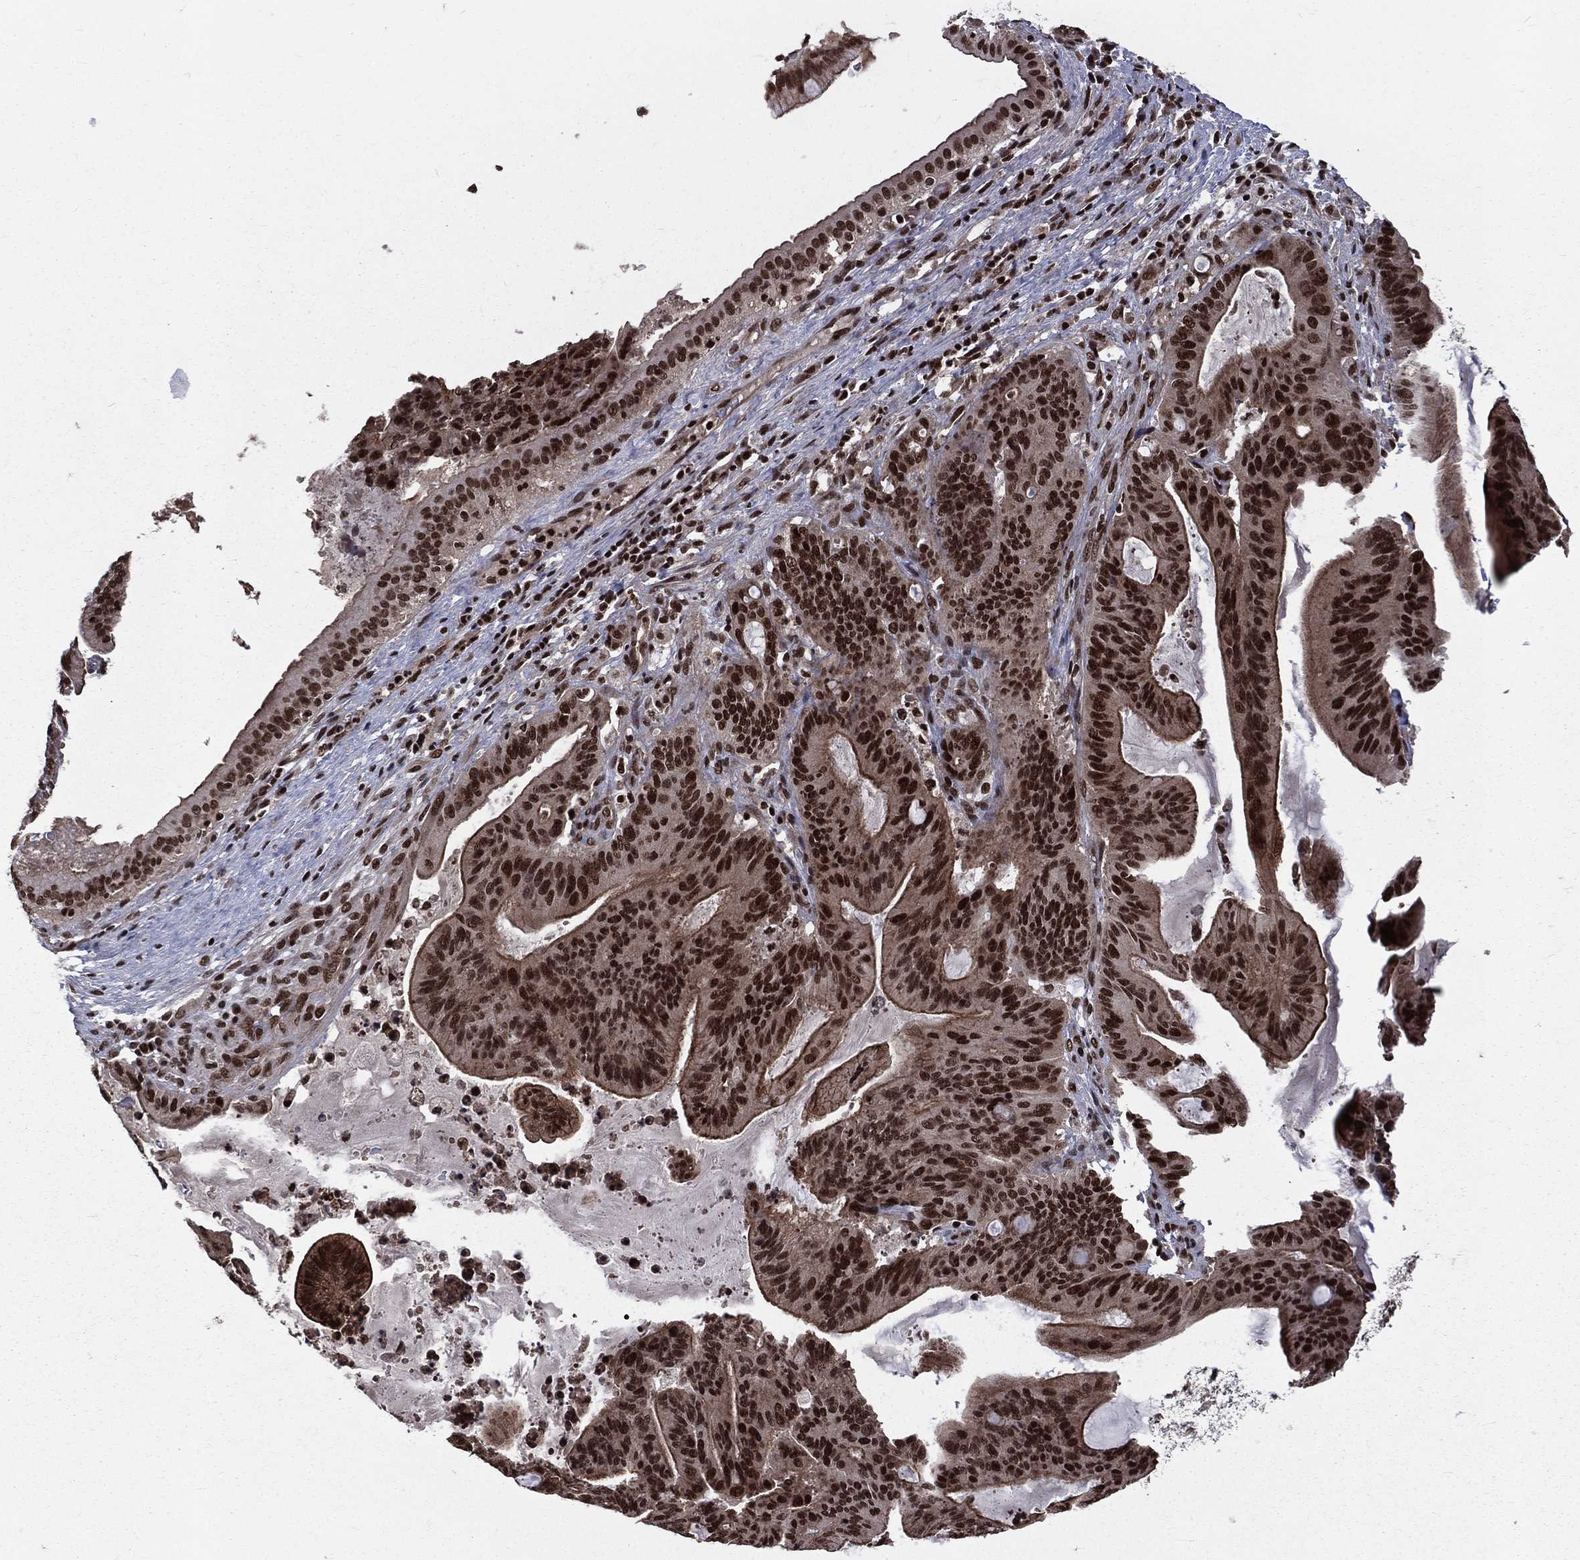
{"staining": {"intensity": "strong", "quantity": ">75%", "location": "nuclear"}, "tissue": "liver cancer", "cell_type": "Tumor cells", "image_type": "cancer", "snomed": [{"axis": "morphology", "description": "Cholangiocarcinoma"}, {"axis": "topography", "description": "Liver"}], "caption": "This image shows liver cancer (cholangiocarcinoma) stained with immunohistochemistry to label a protein in brown. The nuclear of tumor cells show strong positivity for the protein. Nuclei are counter-stained blue.", "gene": "SMC3", "patient": {"sex": "female", "age": 73}}